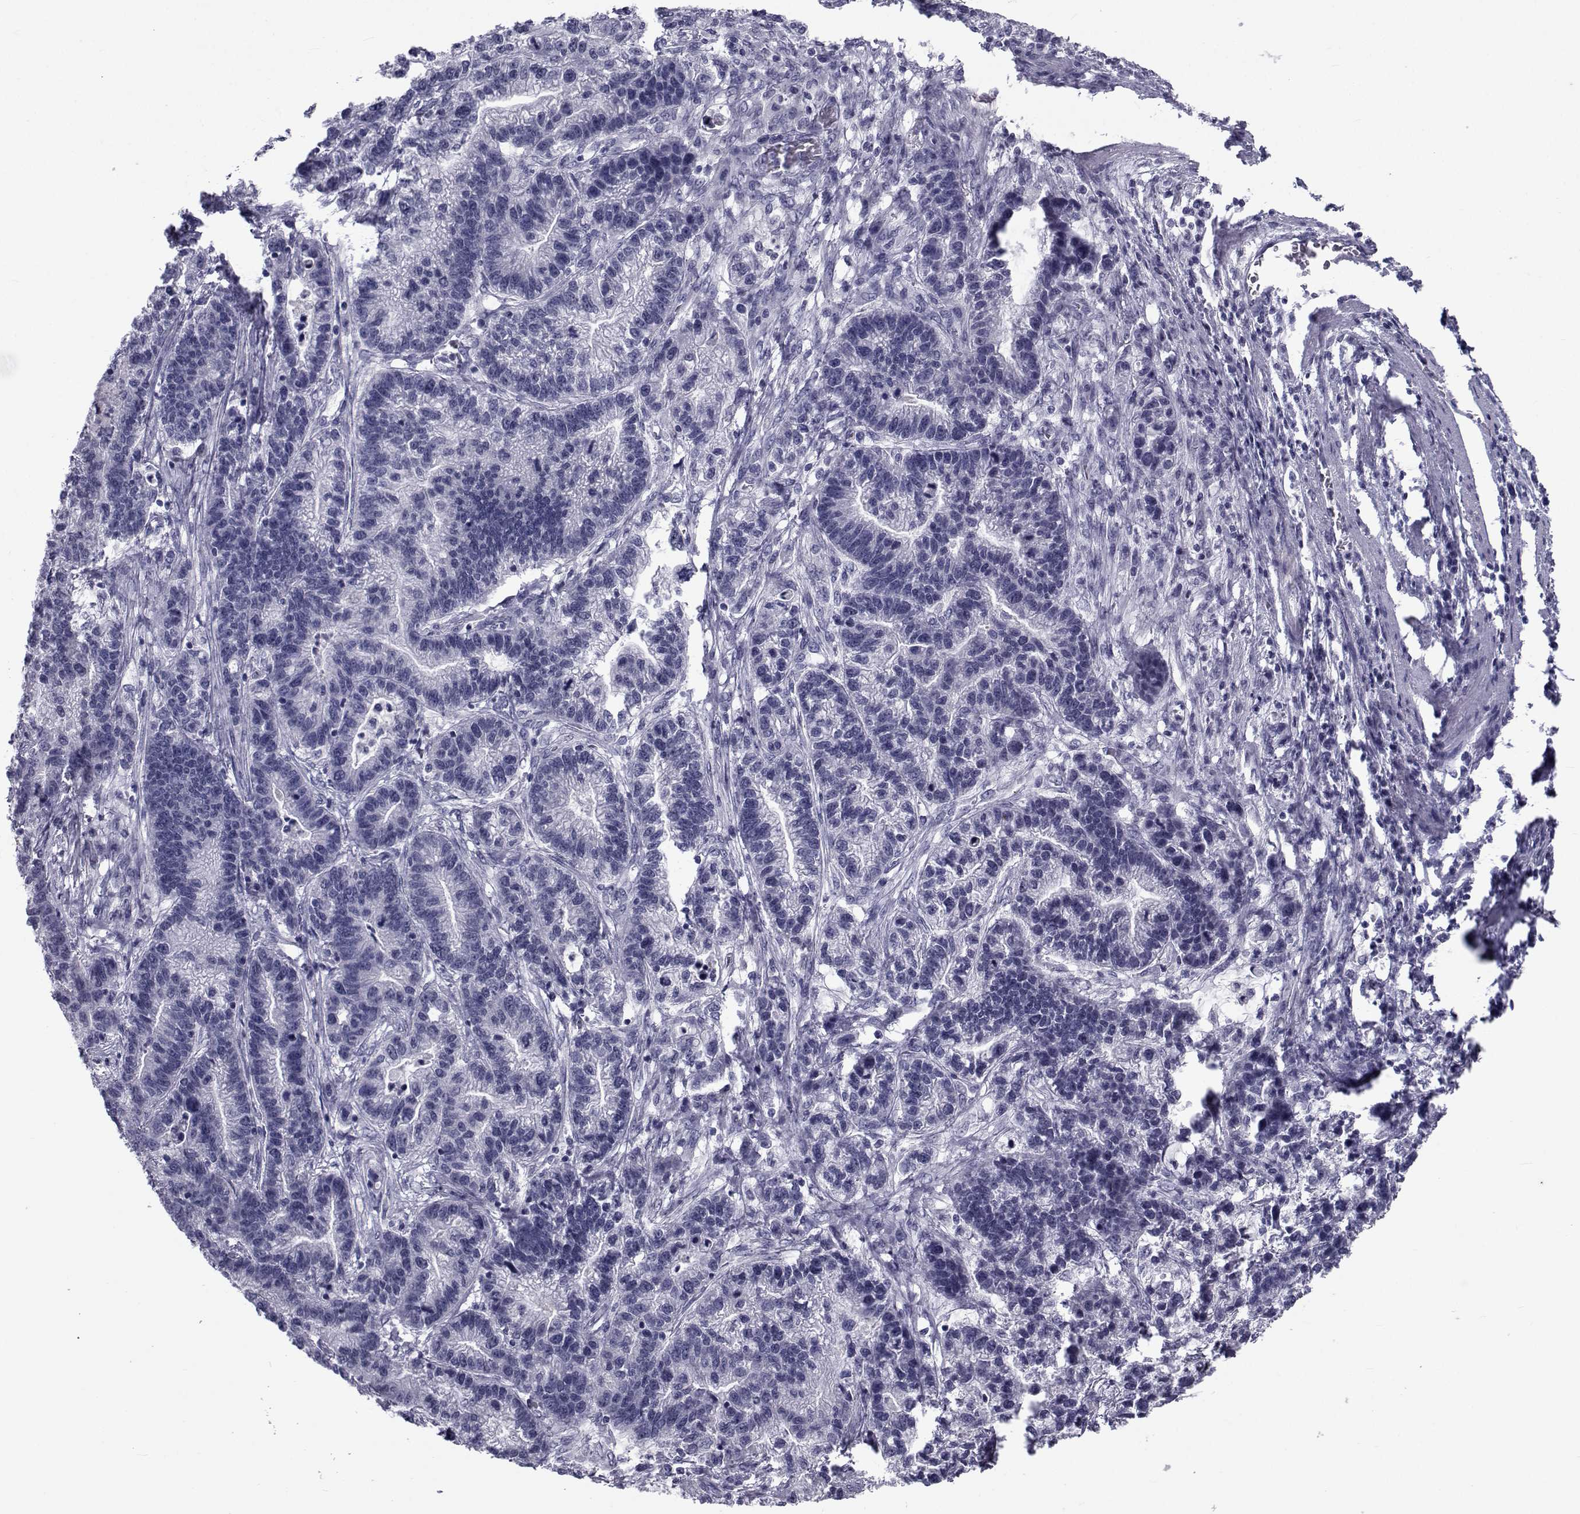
{"staining": {"intensity": "negative", "quantity": "none", "location": "none"}, "tissue": "stomach cancer", "cell_type": "Tumor cells", "image_type": "cancer", "snomed": [{"axis": "morphology", "description": "Adenocarcinoma, NOS"}, {"axis": "topography", "description": "Stomach"}], "caption": "This is an immunohistochemistry photomicrograph of stomach cancer (adenocarcinoma). There is no expression in tumor cells.", "gene": "PAX2", "patient": {"sex": "male", "age": 83}}